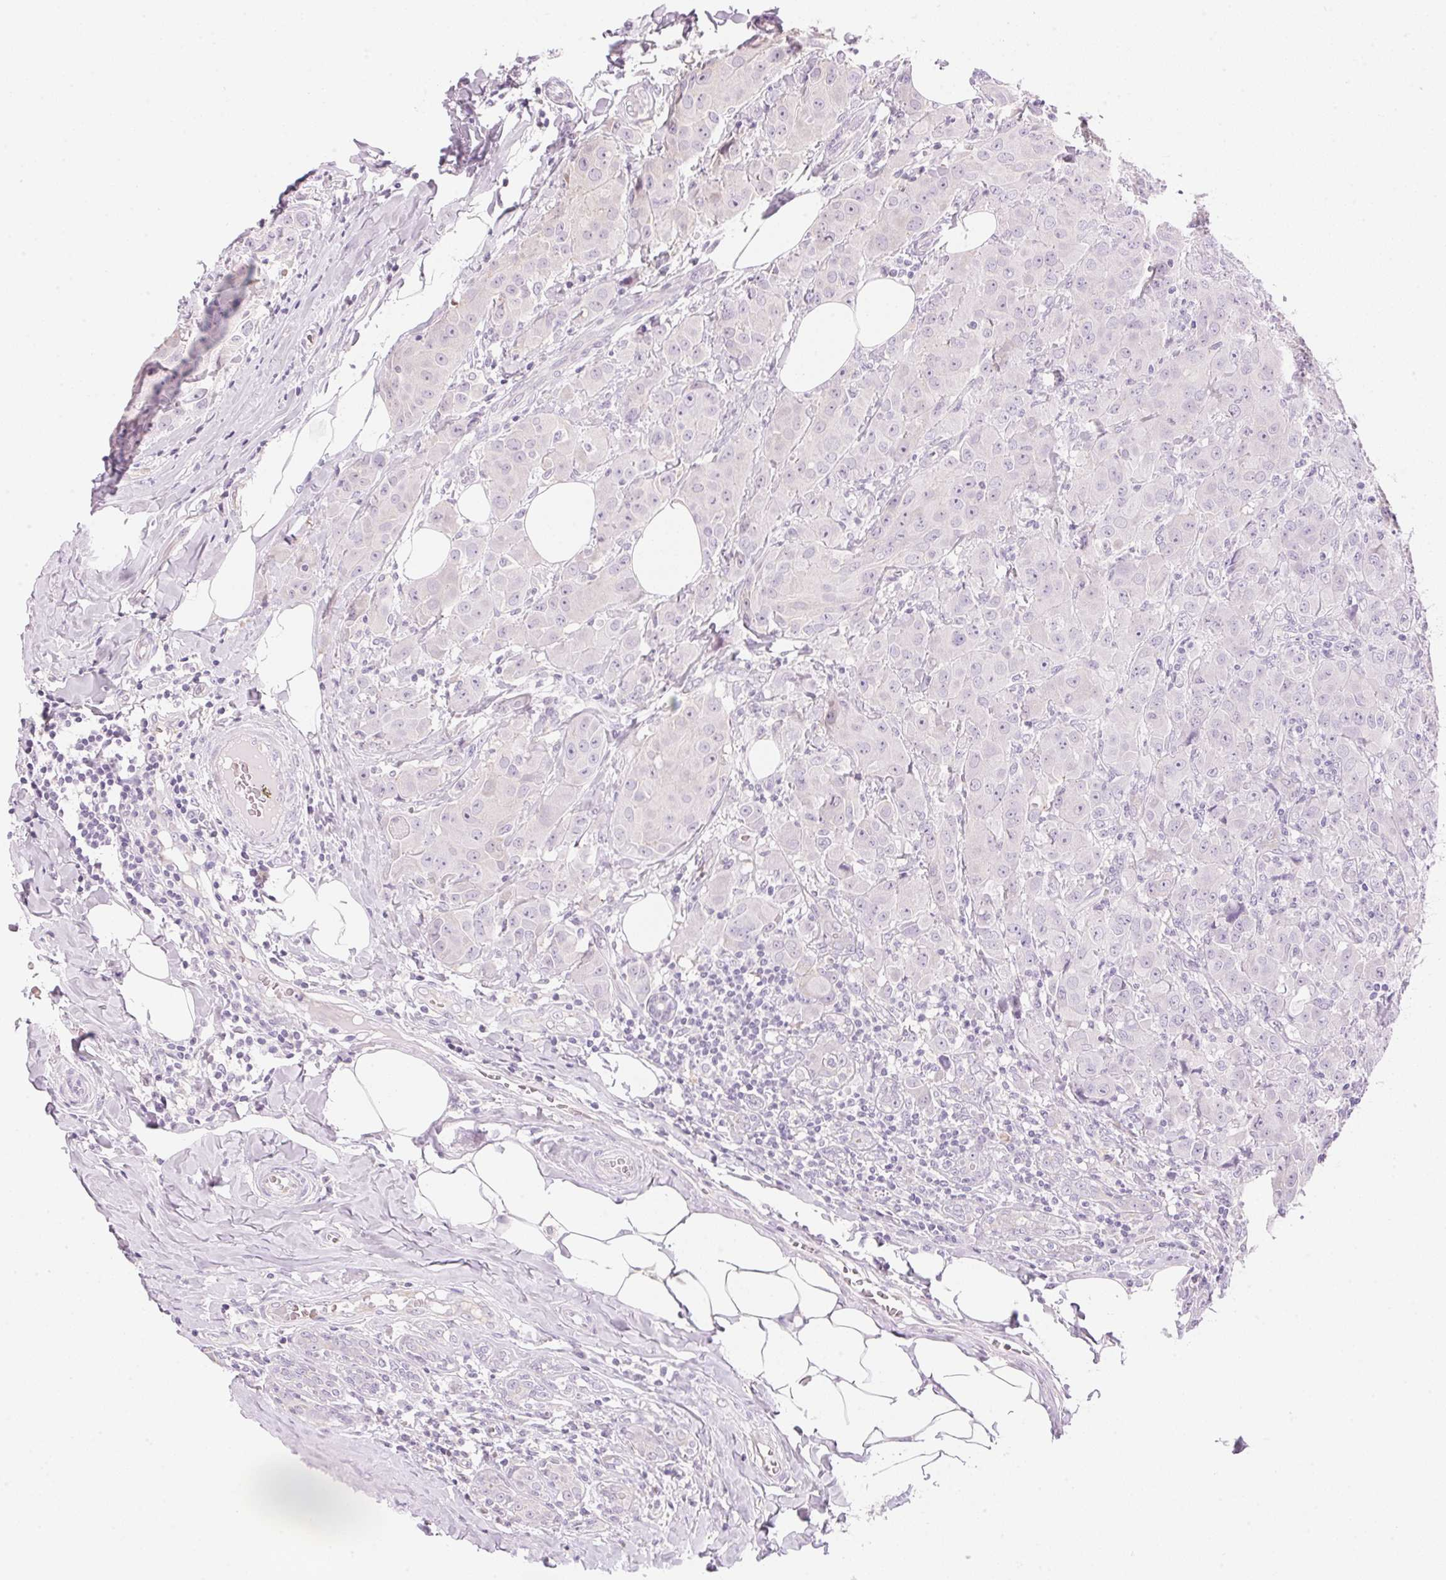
{"staining": {"intensity": "negative", "quantity": "none", "location": "none"}, "tissue": "breast cancer", "cell_type": "Tumor cells", "image_type": "cancer", "snomed": [{"axis": "morphology", "description": "Normal tissue, NOS"}, {"axis": "morphology", "description": "Duct carcinoma"}, {"axis": "topography", "description": "Breast"}], "caption": "Protein analysis of breast cancer exhibits no significant expression in tumor cells.", "gene": "HSD17B2", "patient": {"sex": "female", "age": 43}}